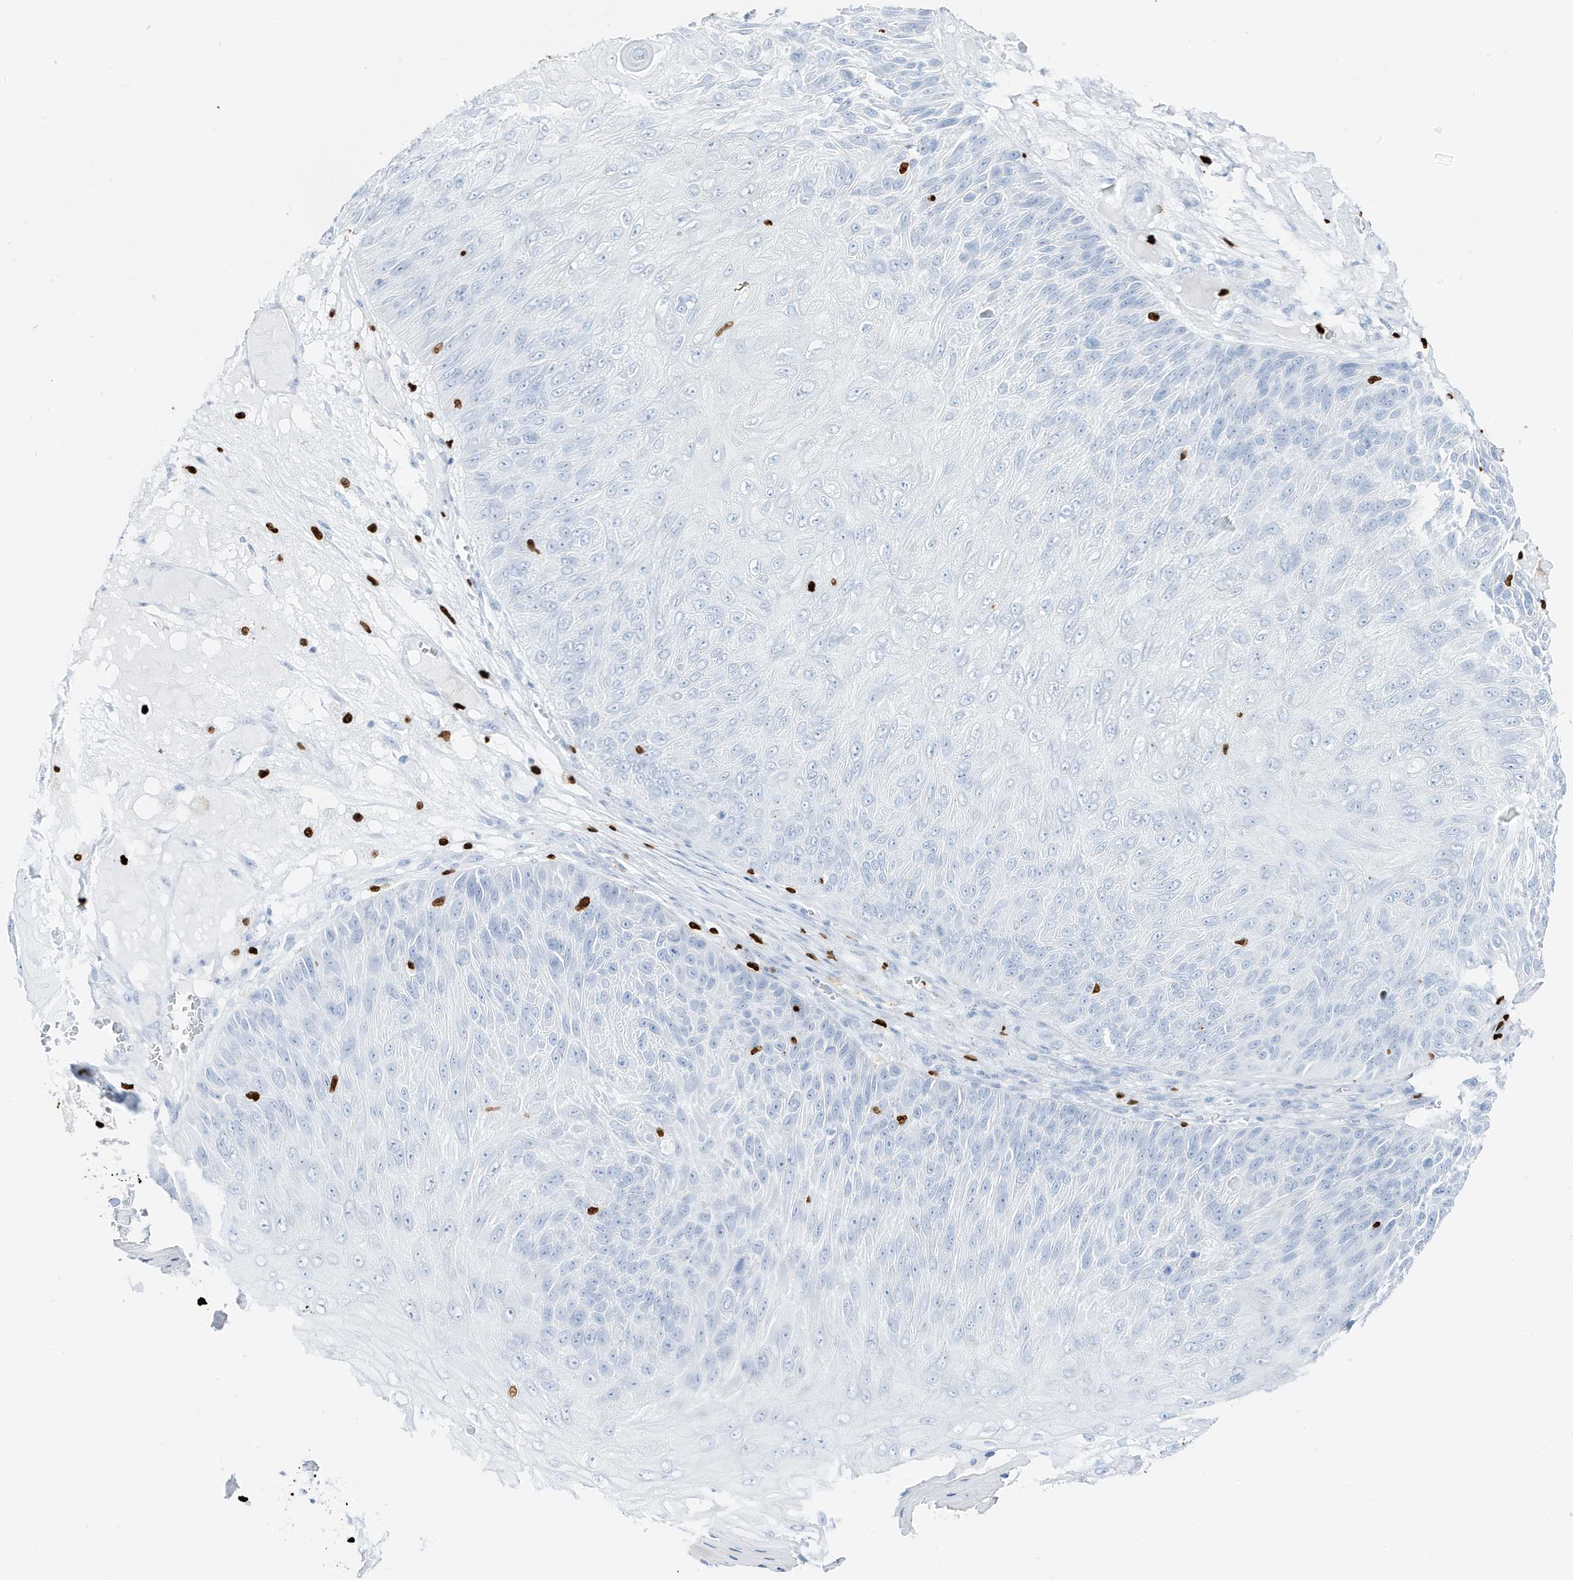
{"staining": {"intensity": "negative", "quantity": "none", "location": "none"}, "tissue": "skin cancer", "cell_type": "Tumor cells", "image_type": "cancer", "snomed": [{"axis": "morphology", "description": "Squamous cell carcinoma, NOS"}, {"axis": "topography", "description": "Skin"}], "caption": "Protein analysis of squamous cell carcinoma (skin) exhibits no significant staining in tumor cells.", "gene": "MNDA", "patient": {"sex": "female", "age": 88}}